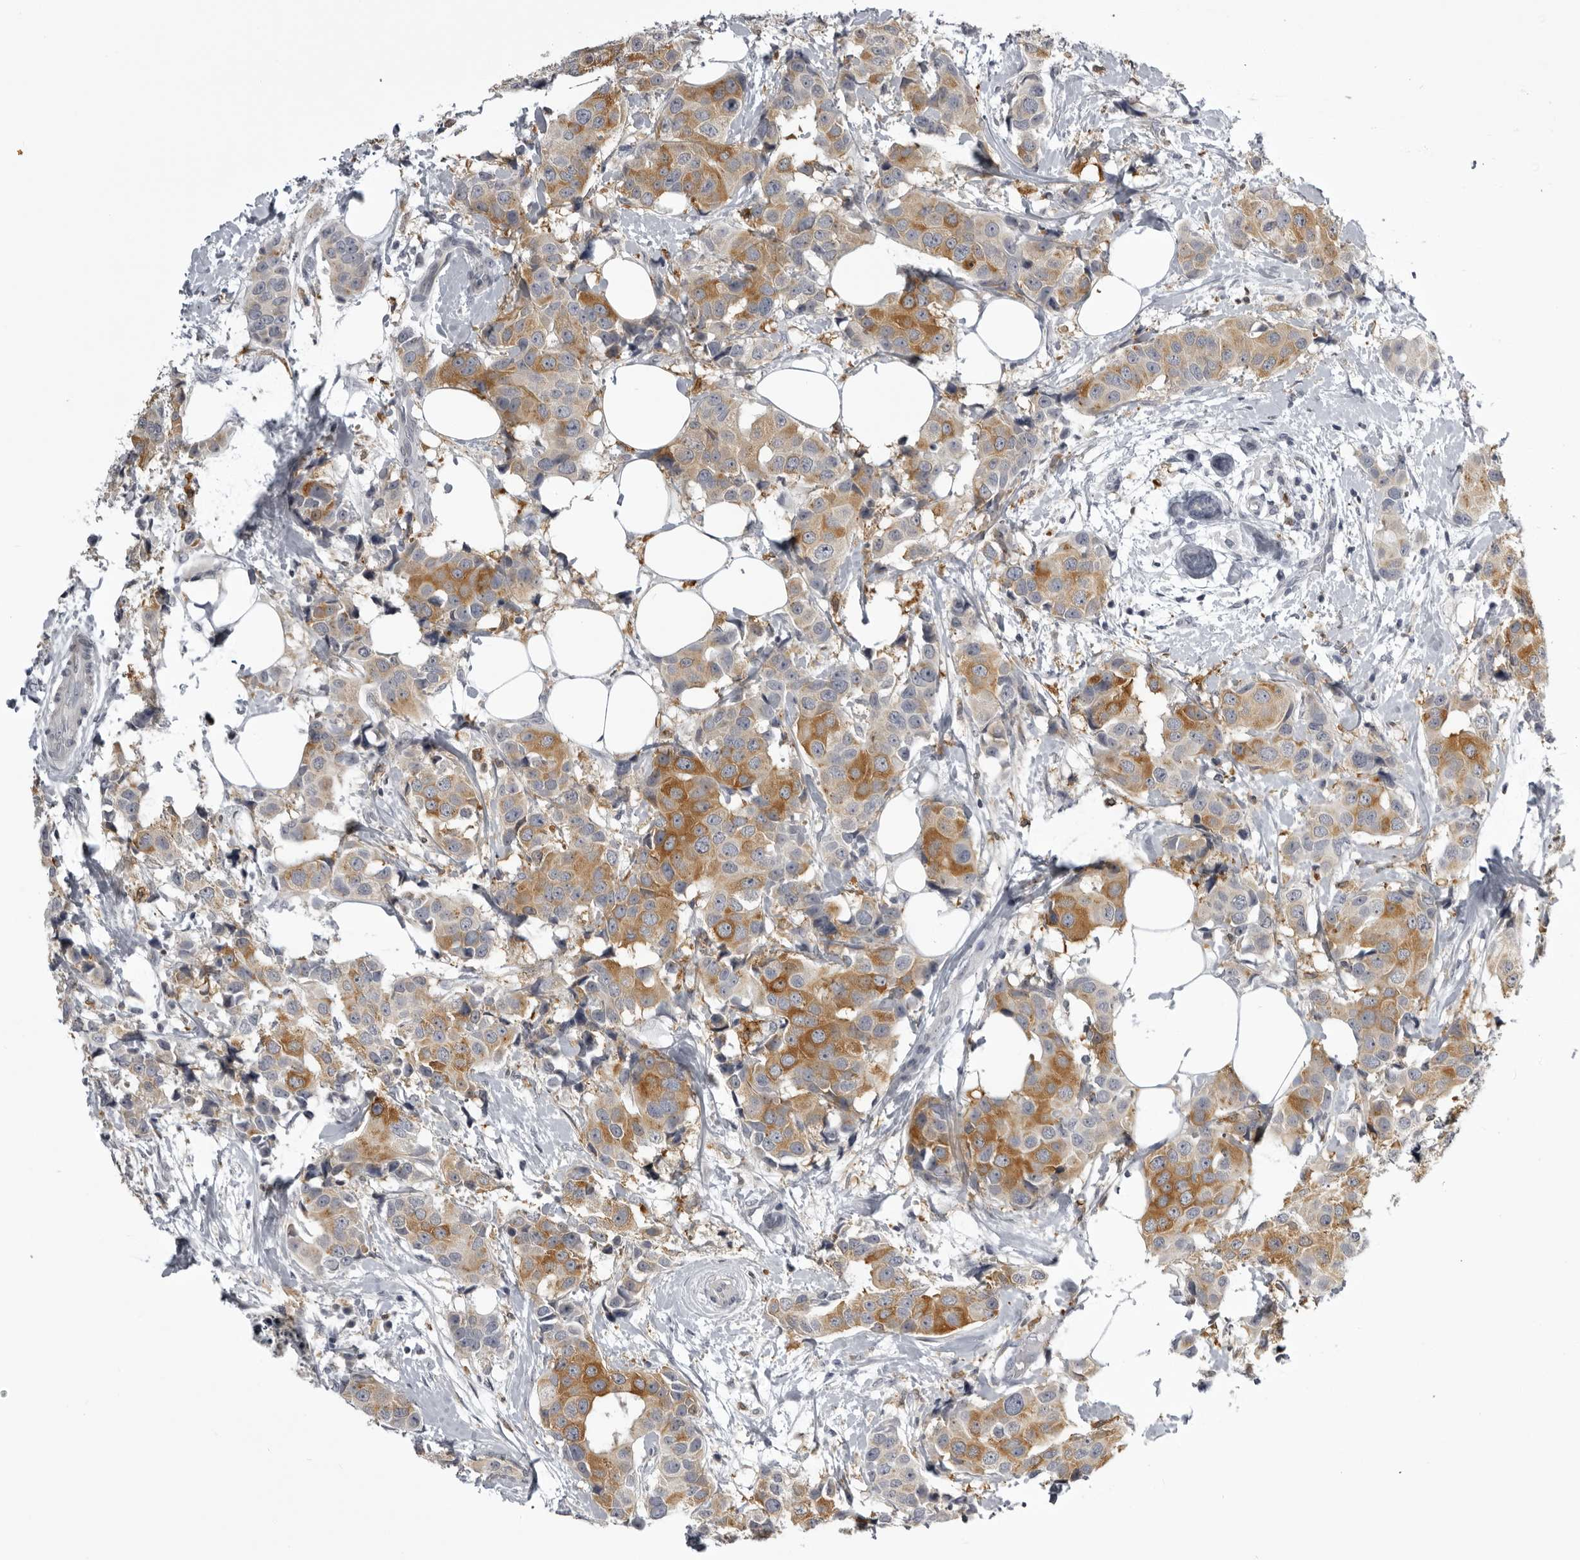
{"staining": {"intensity": "moderate", "quantity": ">75%", "location": "cytoplasmic/membranous"}, "tissue": "breast cancer", "cell_type": "Tumor cells", "image_type": "cancer", "snomed": [{"axis": "morphology", "description": "Normal tissue, NOS"}, {"axis": "morphology", "description": "Duct carcinoma"}, {"axis": "topography", "description": "Breast"}], "caption": "A brown stain labels moderate cytoplasmic/membranous expression of a protein in human intraductal carcinoma (breast) tumor cells.", "gene": "NCEH1", "patient": {"sex": "female", "age": 39}}